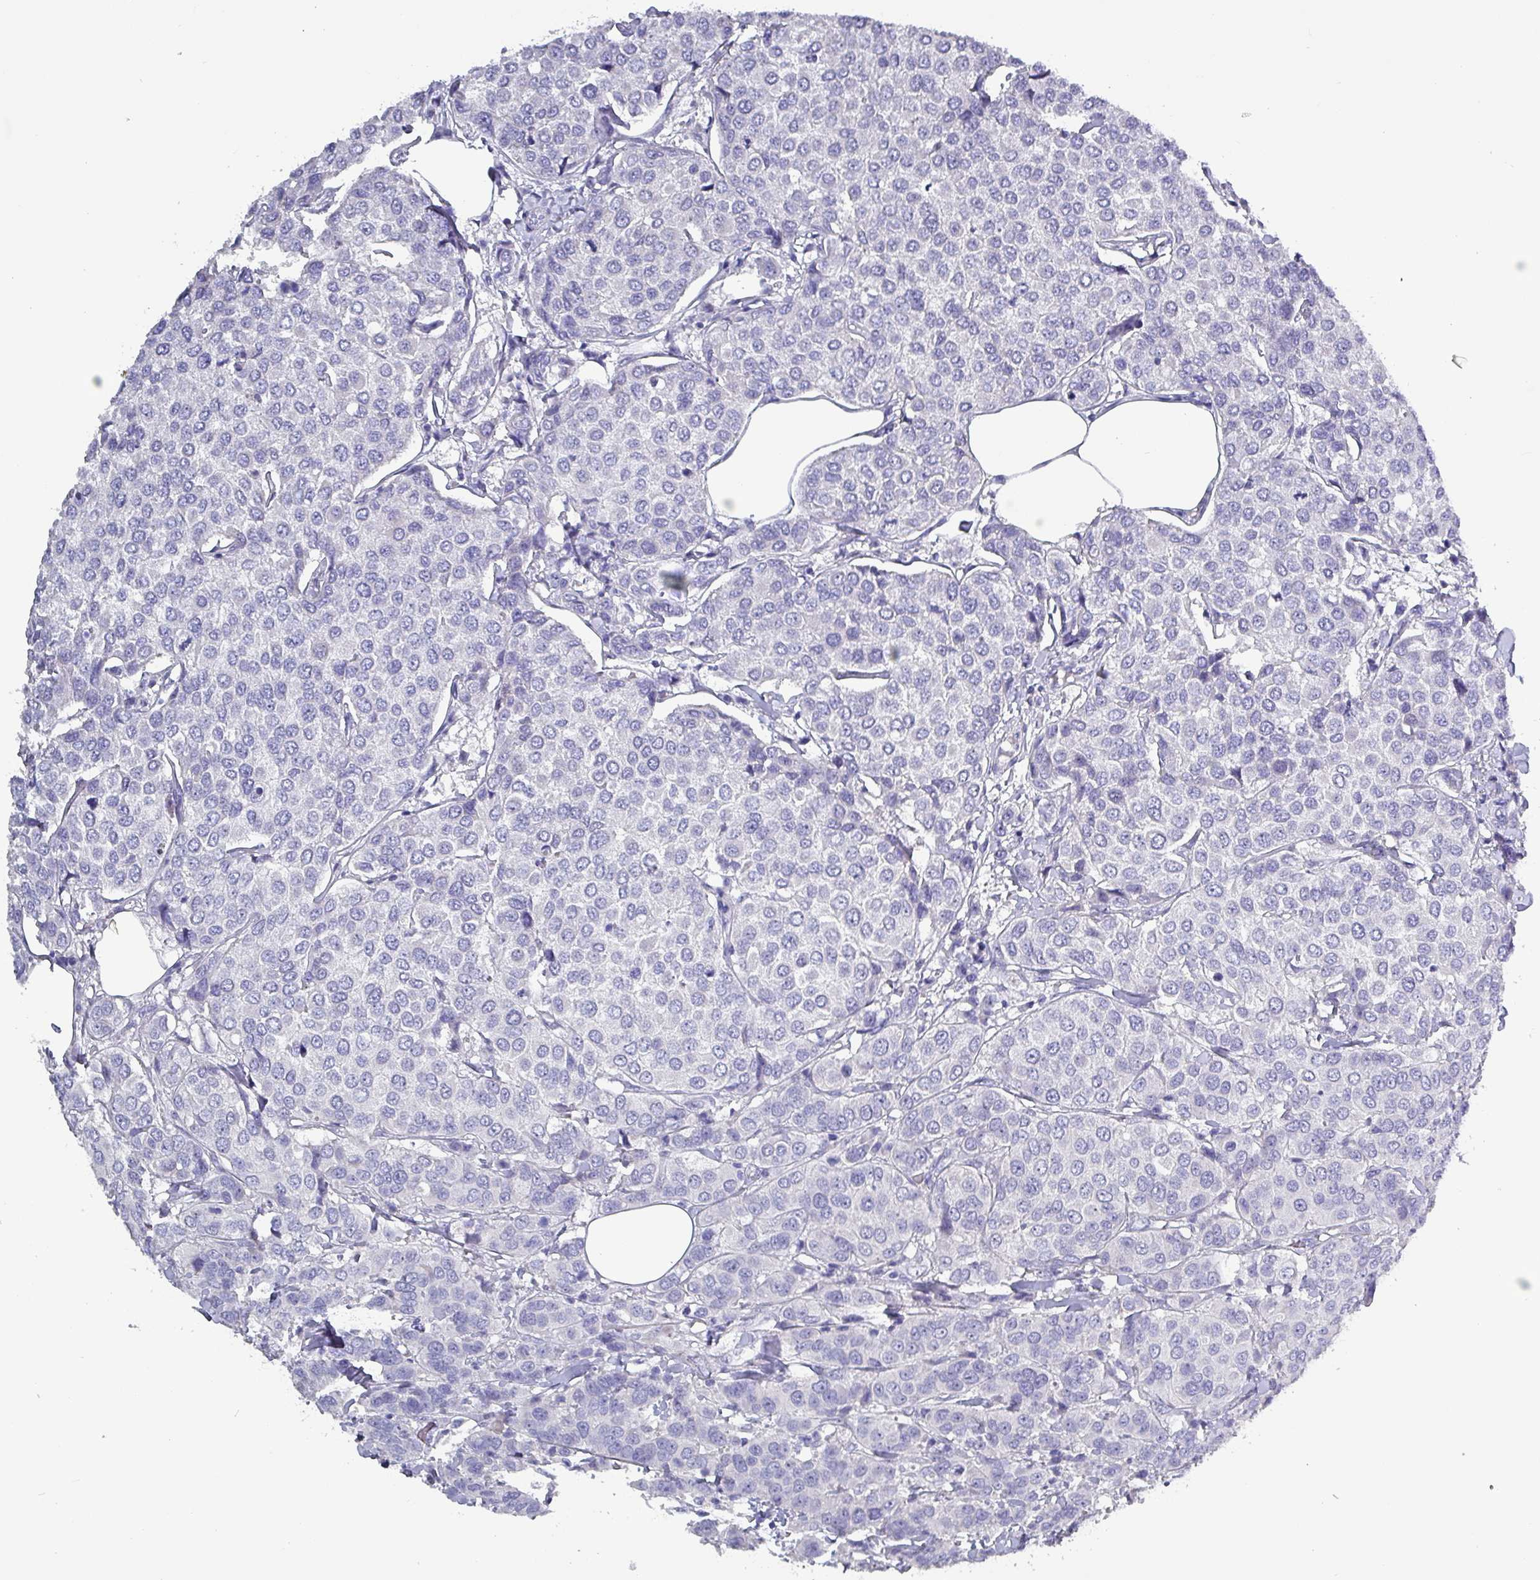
{"staining": {"intensity": "negative", "quantity": "none", "location": "none"}, "tissue": "breast cancer", "cell_type": "Tumor cells", "image_type": "cancer", "snomed": [{"axis": "morphology", "description": "Duct carcinoma"}, {"axis": "topography", "description": "Breast"}], "caption": "Immunohistochemistry (IHC) image of breast intraductal carcinoma stained for a protein (brown), which exhibits no positivity in tumor cells.", "gene": "INS-IGF2", "patient": {"sex": "female", "age": 55}}